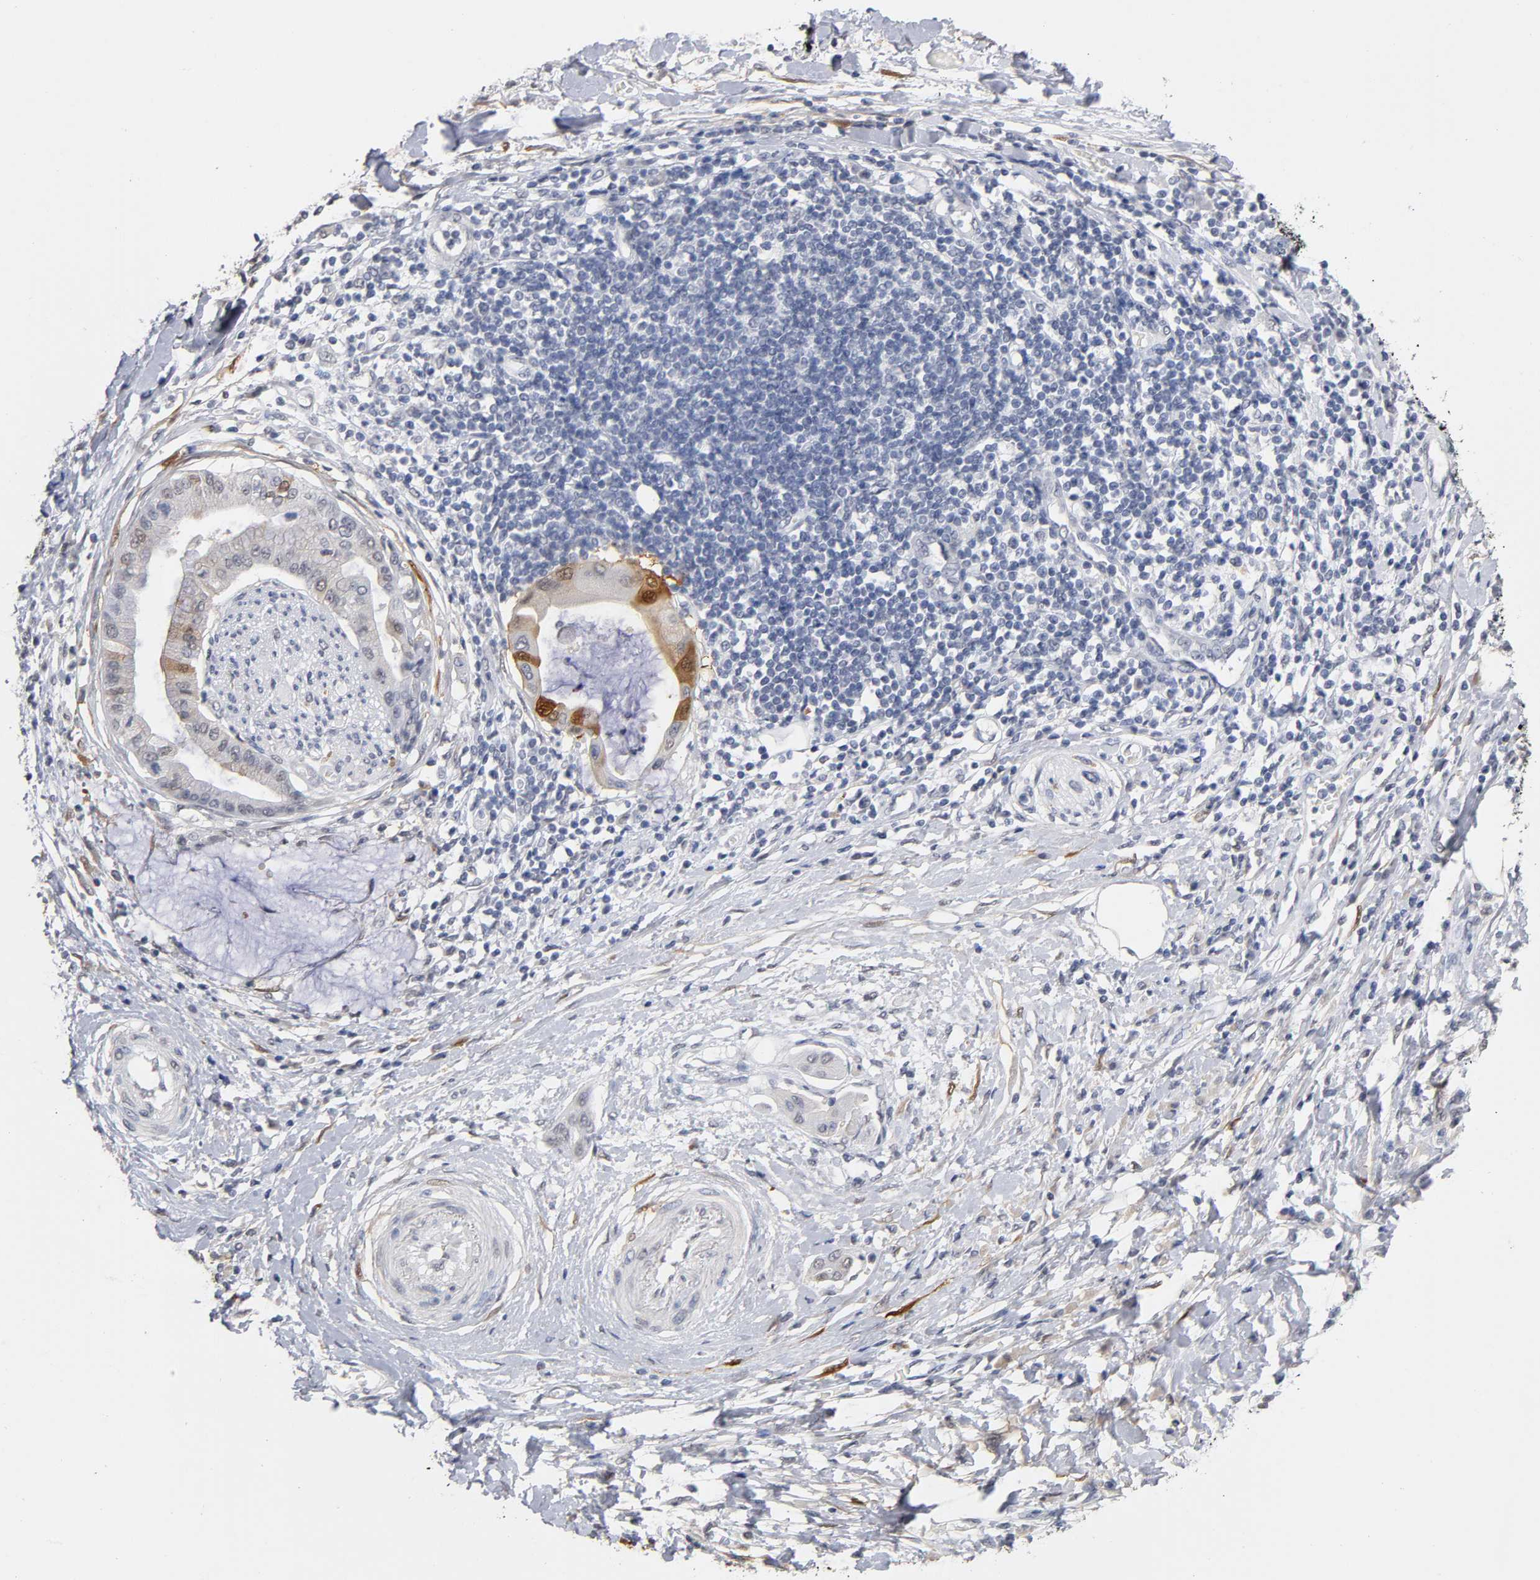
{"staining": {"intensity": "moderate", "quantity": "<25%", "location": "cytoplasmic/membranous,nuclear"}, "tissue": "pancreatic cancer", "cell_type": "Tumor cells", "image_type": "cancer", "snomed": [{"axis": "morphology", "description": "Adenocarcinoma, NOS"}, {"axis": "morphology", "description": "Adenocarcinoma, metastatic, NOS"}, {"axis": "topography", "description": "Lymph node"}, {"axis": "topography", "description": "Pancreas"}, {"axis": "topography", "description": "Duodenum"}], "caption": "This image exhibits immunohistochemistry (IHC) staining of pancreatic metastatic adenocarcinoma, with low moderate cytoplasmic/membranous and nuclear expression in approximately <25% of tumor cells.", "gene": "CRABP2", "patient": {"sex": "female", "age": 64}}